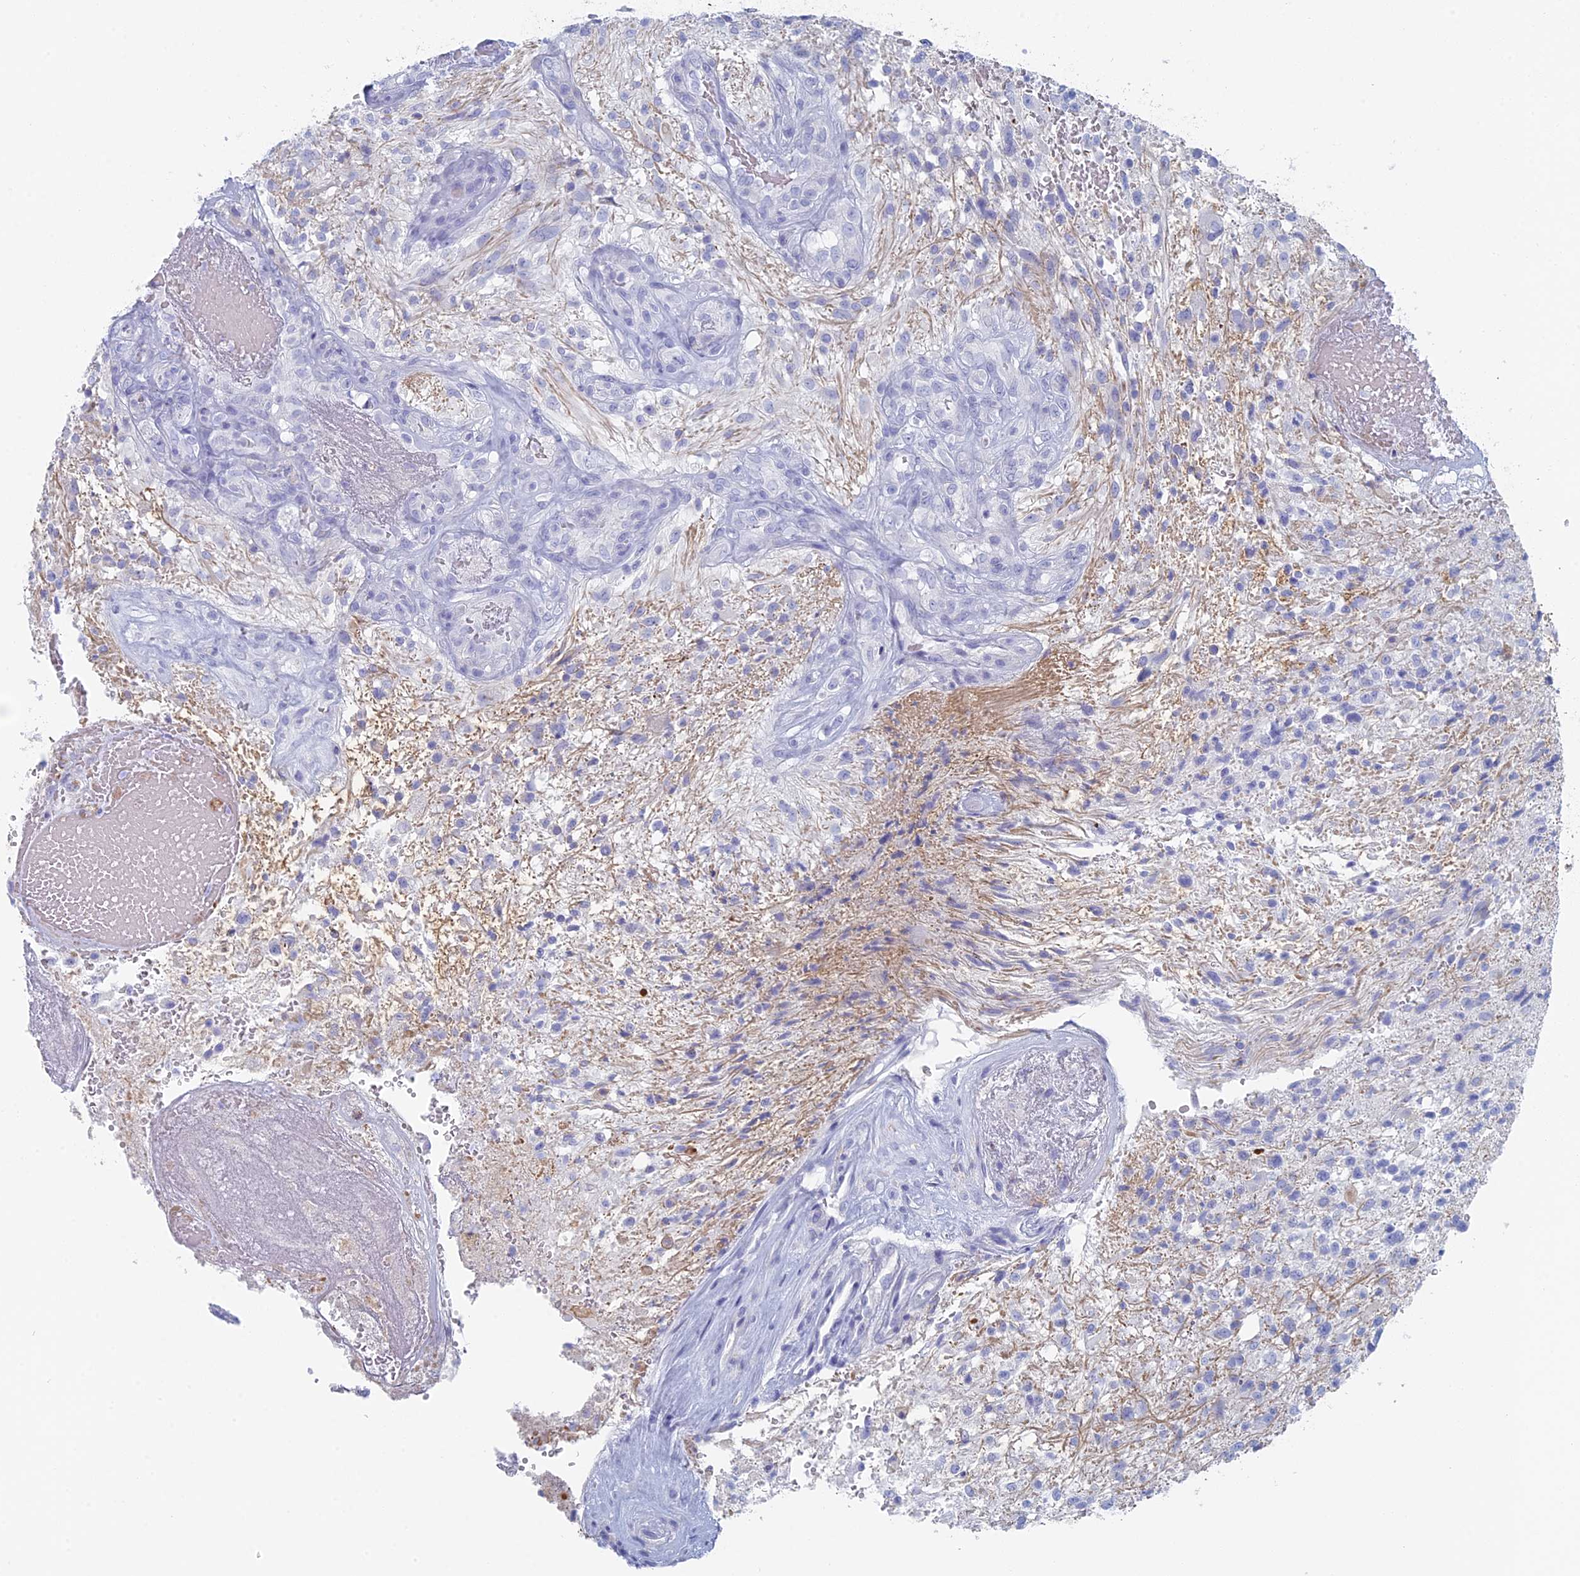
{"staining": {"intensity": "negative", "quantity": "none", "location": "none"}, "tissue": "glioma", "cell_type": "Tumor cells", "image_type": "cancer", "snomed": [{"axis": "morphology", "description": "Glioma, malignant, High grade"}, {"axis": "topography", "description": "Brain"}], "caption": "Tumor cells are negative for brown protein staining in malignant glioma (high-grade).", "gene": "ALMS1", "patient": {"sex": "male", "age": 56}}